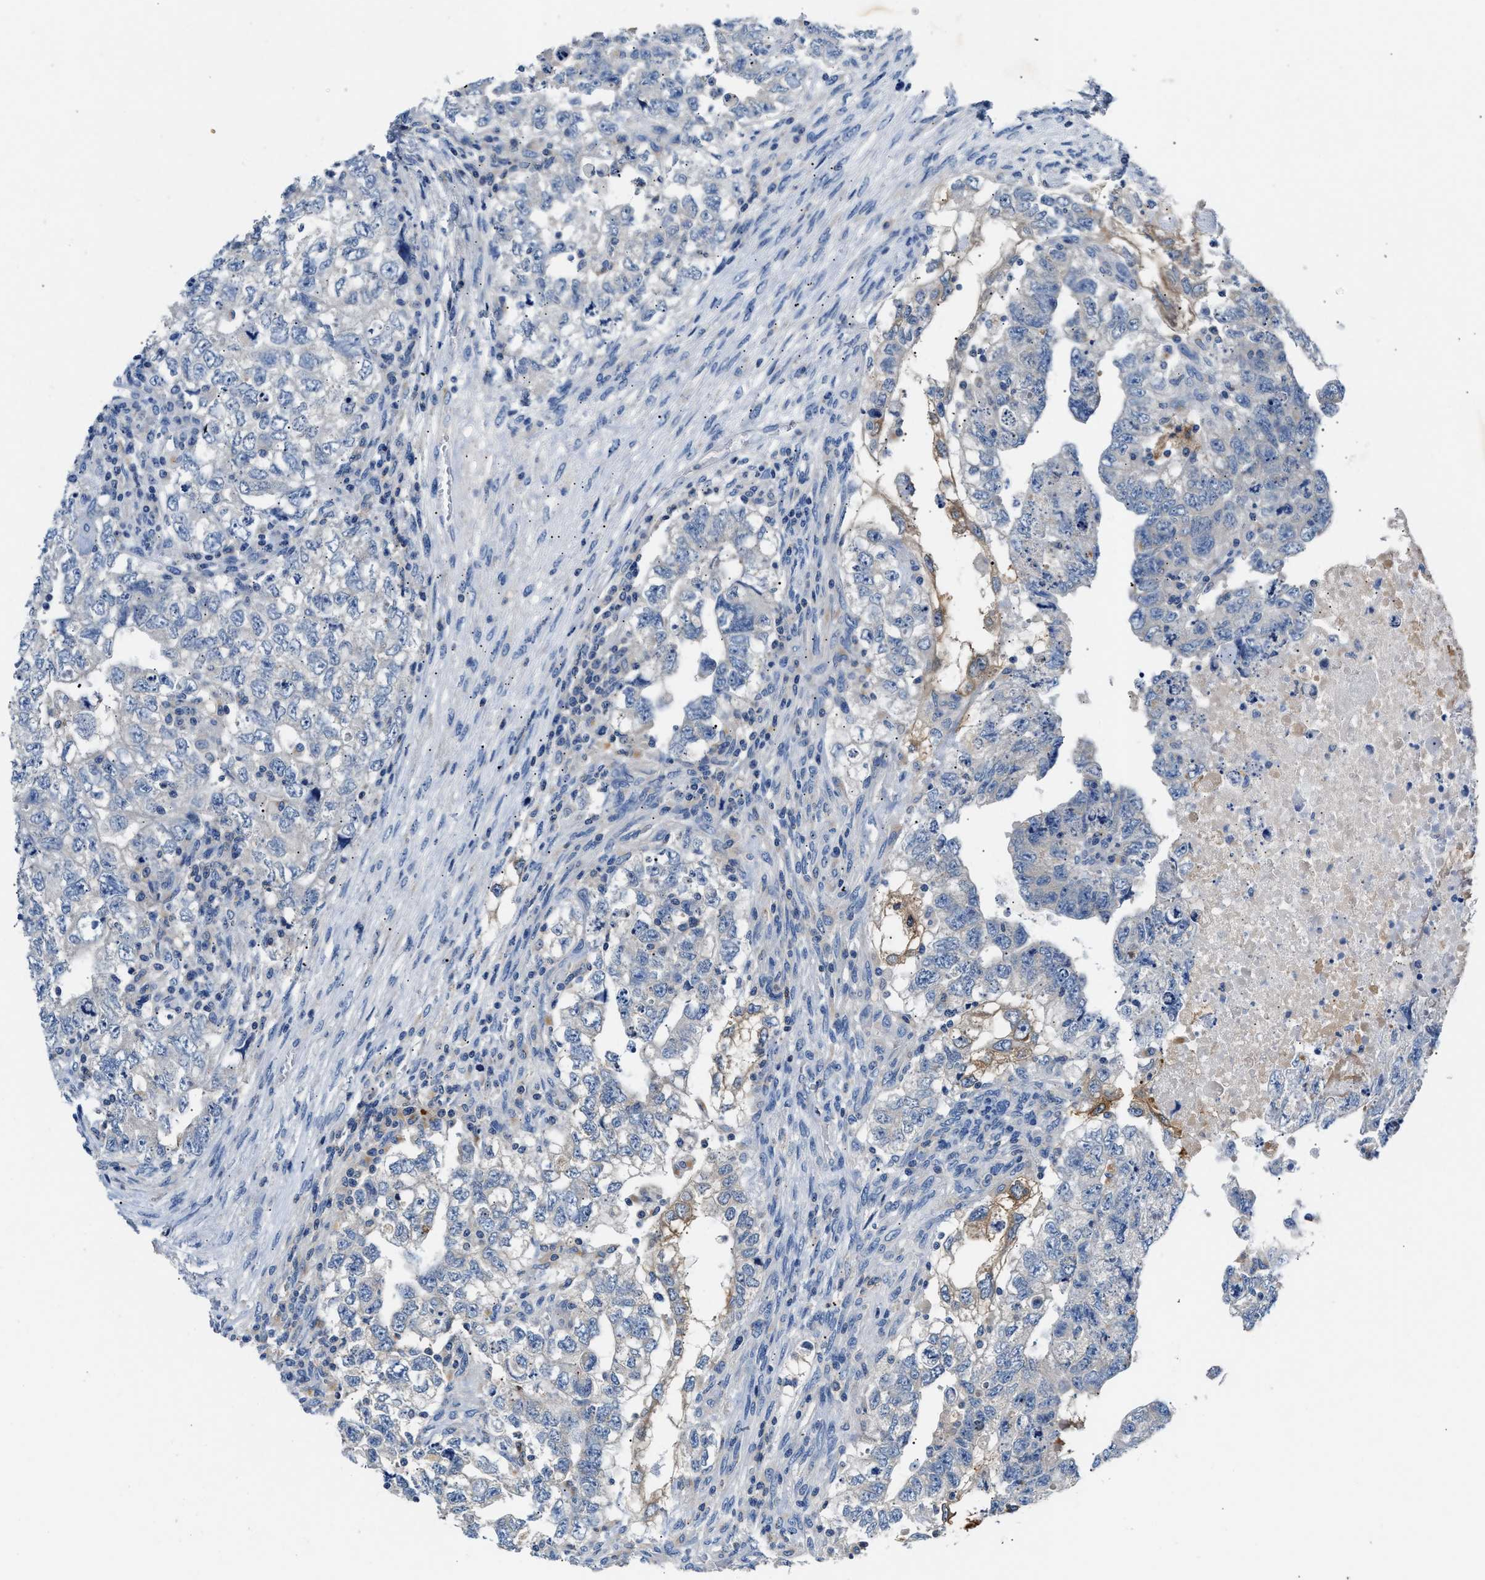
{"staining": {"intensity": "negative", "quantity": "none", "location": "none"}, "tissue": "testis cancer", "cell_type": "Tumor cells", "image_type": "cancer", "snomed": [{"axis": "morphology", "description": "Carcinoma, Embryonal, NOS"}, {"axis": "topography", "description": "Testis"}], "caption": "Embryonal carcinoma (testis) stained for a protein using immunohistochemistry (IHC) shows no positivity tumor cells.", "gene": "TUT7", "patient": {"sex": "male", "age": 36}}